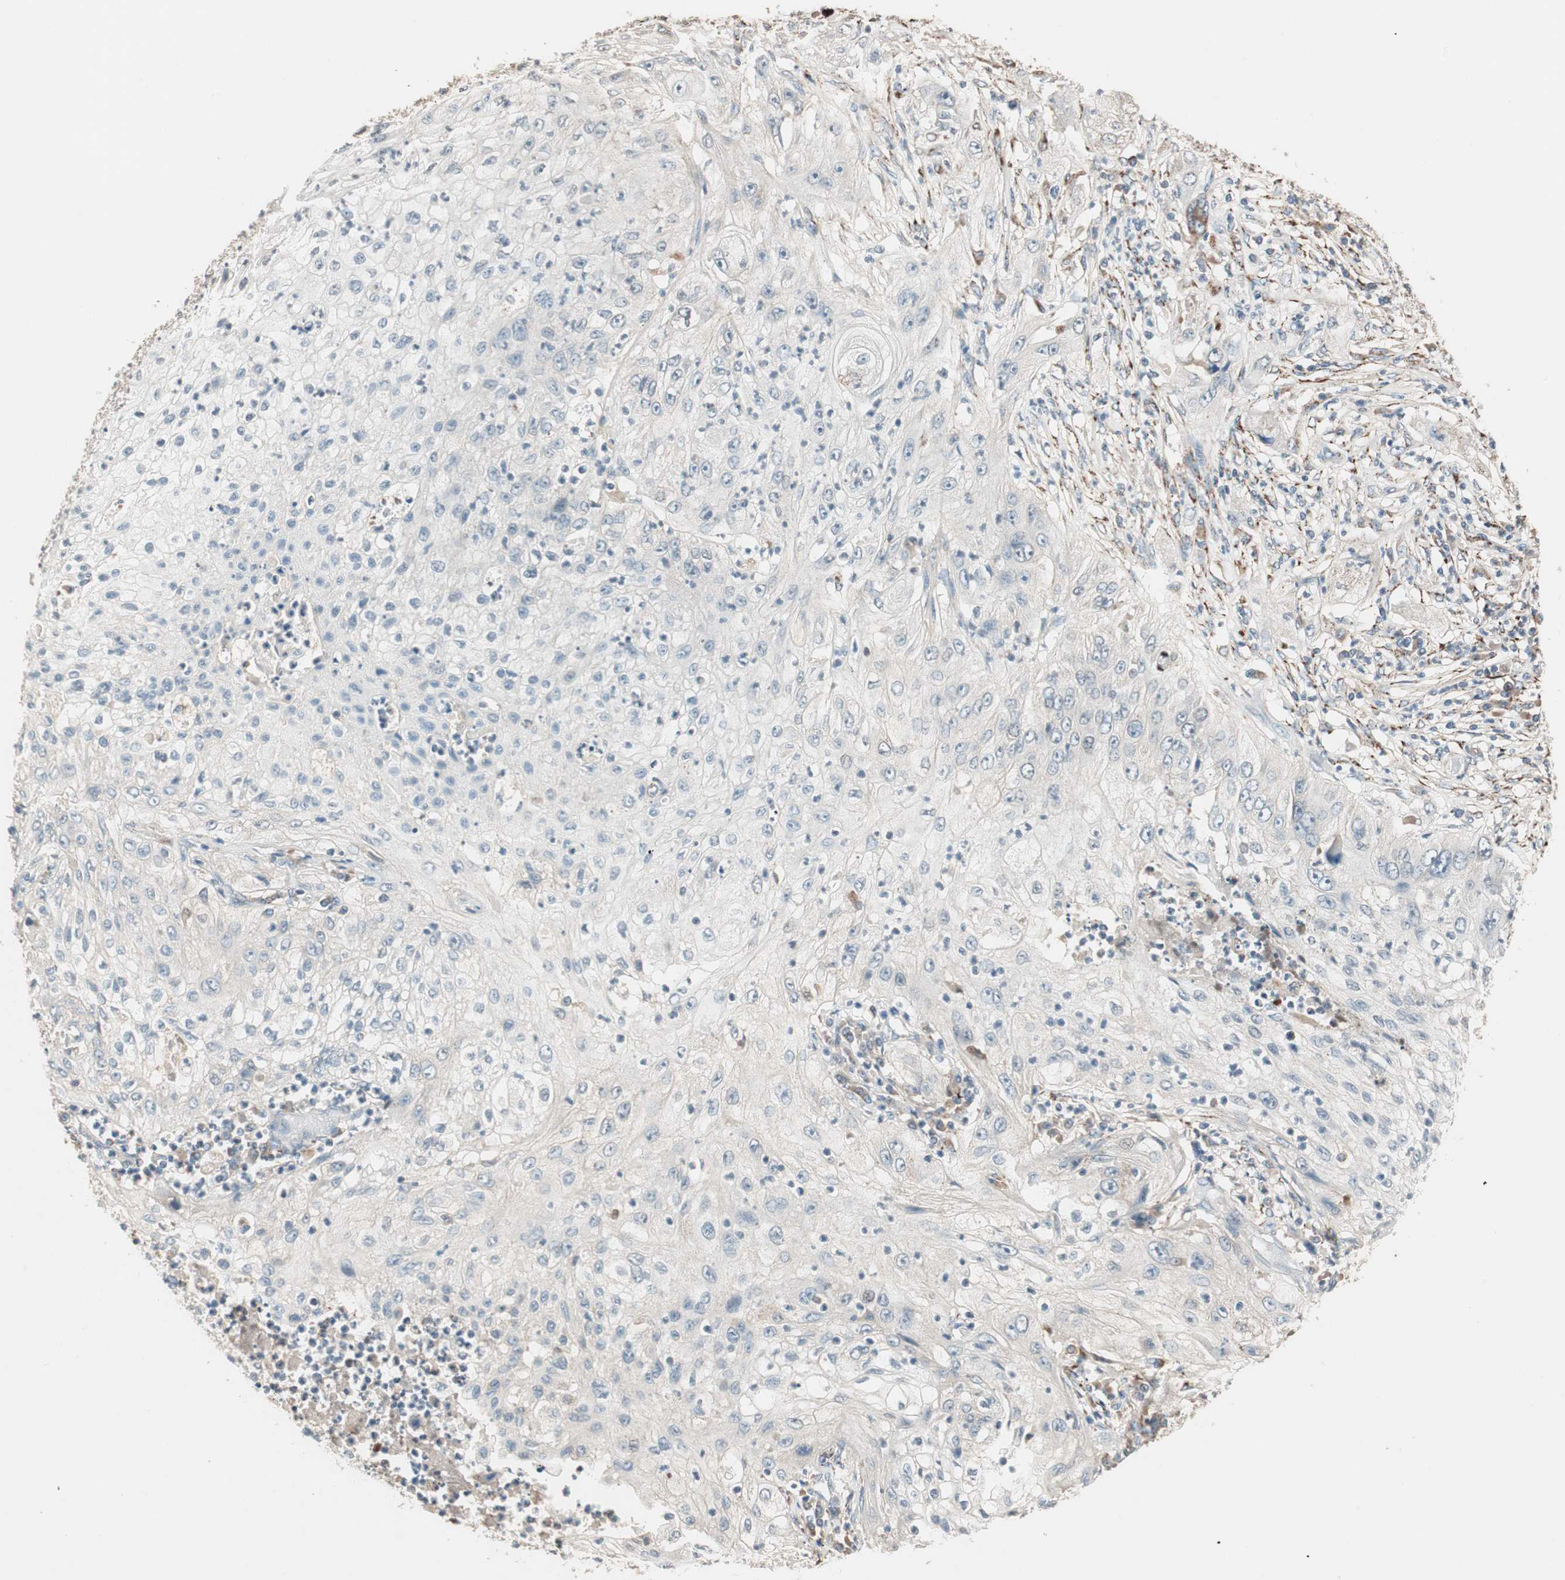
{"staining": {"intensity": "weak", "quantity": "<25%", "location": "cytoplasmic/membranous"}, "tissue": "lung cancer", "cell_type": "Tumor cells", "image_type": "cancer", "snomed": [{"axis": "morphology", "description": "Inflammation, NOS"}, {"axis": "morphology", "description": "Squamous cell carcinoma, NOS"}, {"axis": "topography", "description": "Lymph node"}, {"axis": "topography", "description": "Soft tissue"}, {"axis": "topography", "description": "Lung"}], "caption": "High power microscopy photomicrograph of an IHC image of lung cancer, revealing no significant positivity in tumor cells.", "gene": "NFRKB", "patient": {"sex": "male", "age": 66}}